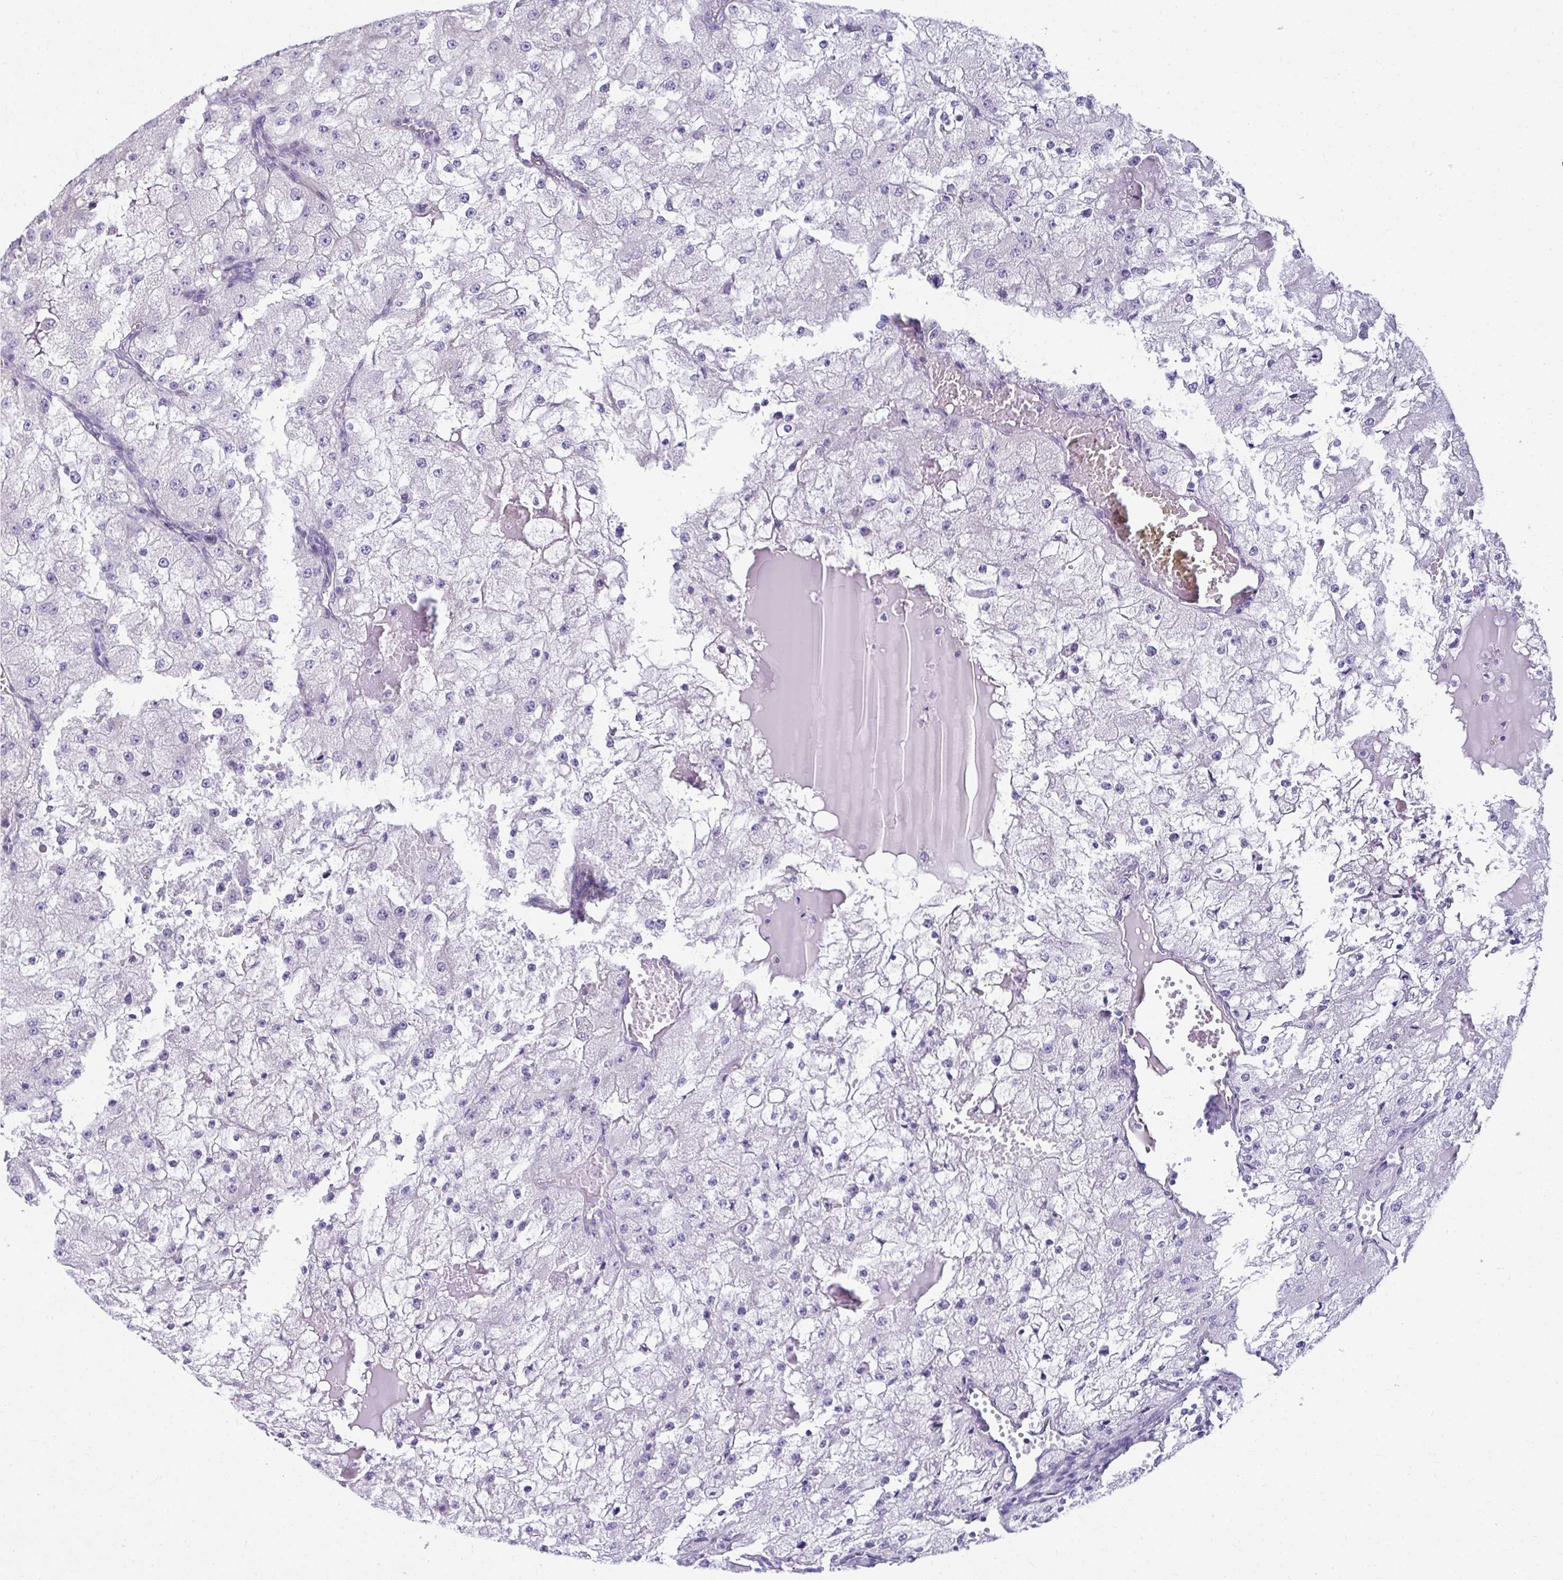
{"staining": {"intensity": "negative", "quantity": "none", "location": "none"}, "tissue": "renal cancer", "cell_type": "Tumor cells", "image_type": "cancer", "snomed": [{"axis": "morphology", "description": "Adenocarcinoma, NOS"}, {"axis": "topography", "description": "Kidney"}], "caption": "DAB immunohistochemical staining of human adenocarcinoma (renal) shows no significant positivity in tumor cells.", "gene": "TSBP1", "patient": {"sex": "female", "age": 74}}